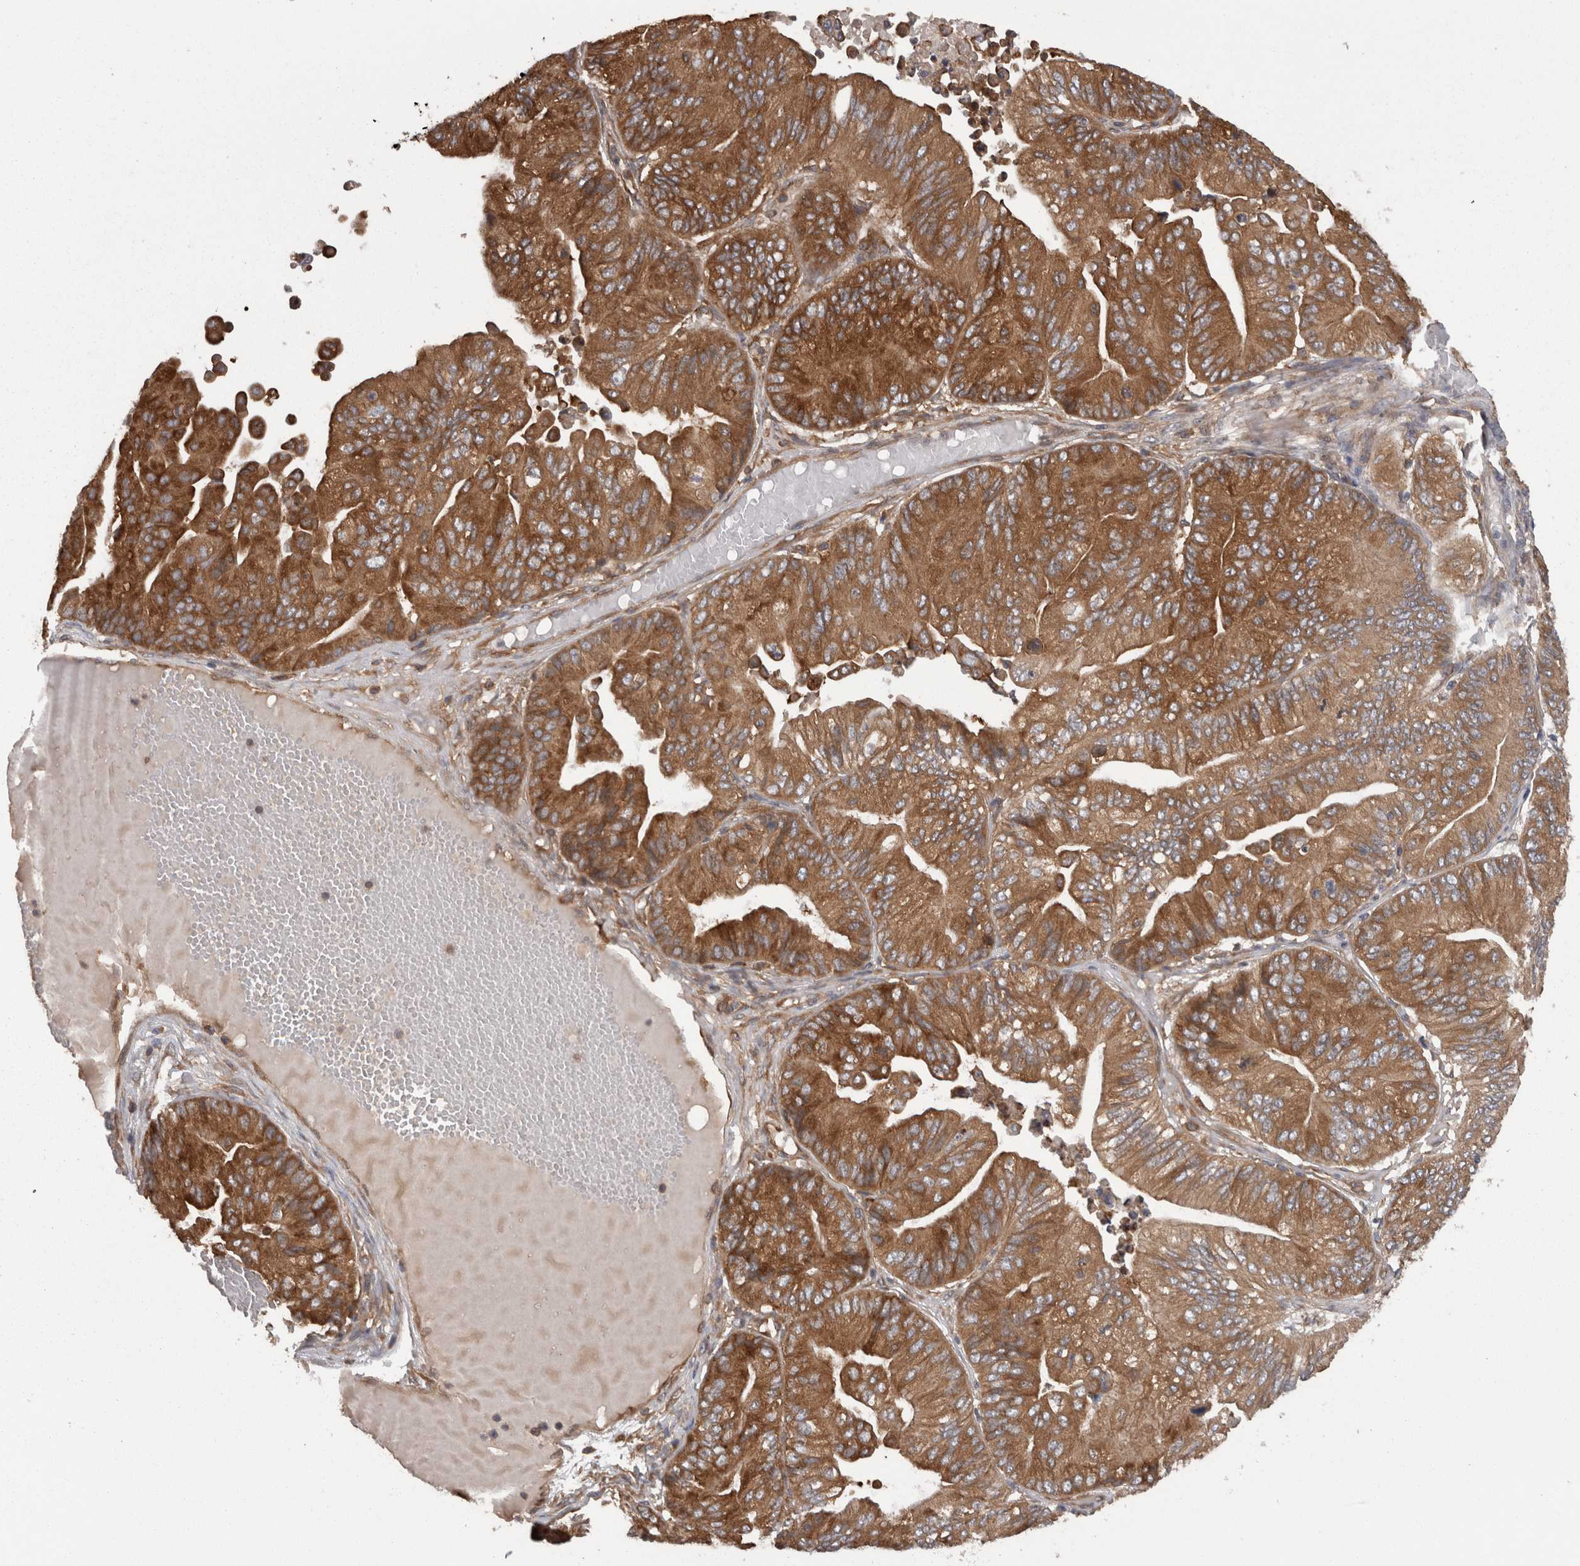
{"staining": {"intensity": "strong", "quantity": ">75%", "location": "cytoplasmic/membranous"}, "tissue": "ovarian cancer", "cell_type": "Tumor cells", "image_type": "cancer", "snomed": [{"axis": "morphology", "description": "Cystadenocarcinoma, mucinous, NOS"}, {"axis": "topography", "description": "Ovary"}], "caption": "Immunohistochemical staining of human mucinous cystadenocarcinoma (ovarian) exhibits strong cytoplasmic/membranous protein positivity in approximately >75% of tumor cells.", "gene": "SMCR8", "patient": {"sex": "female", "age": 61}}